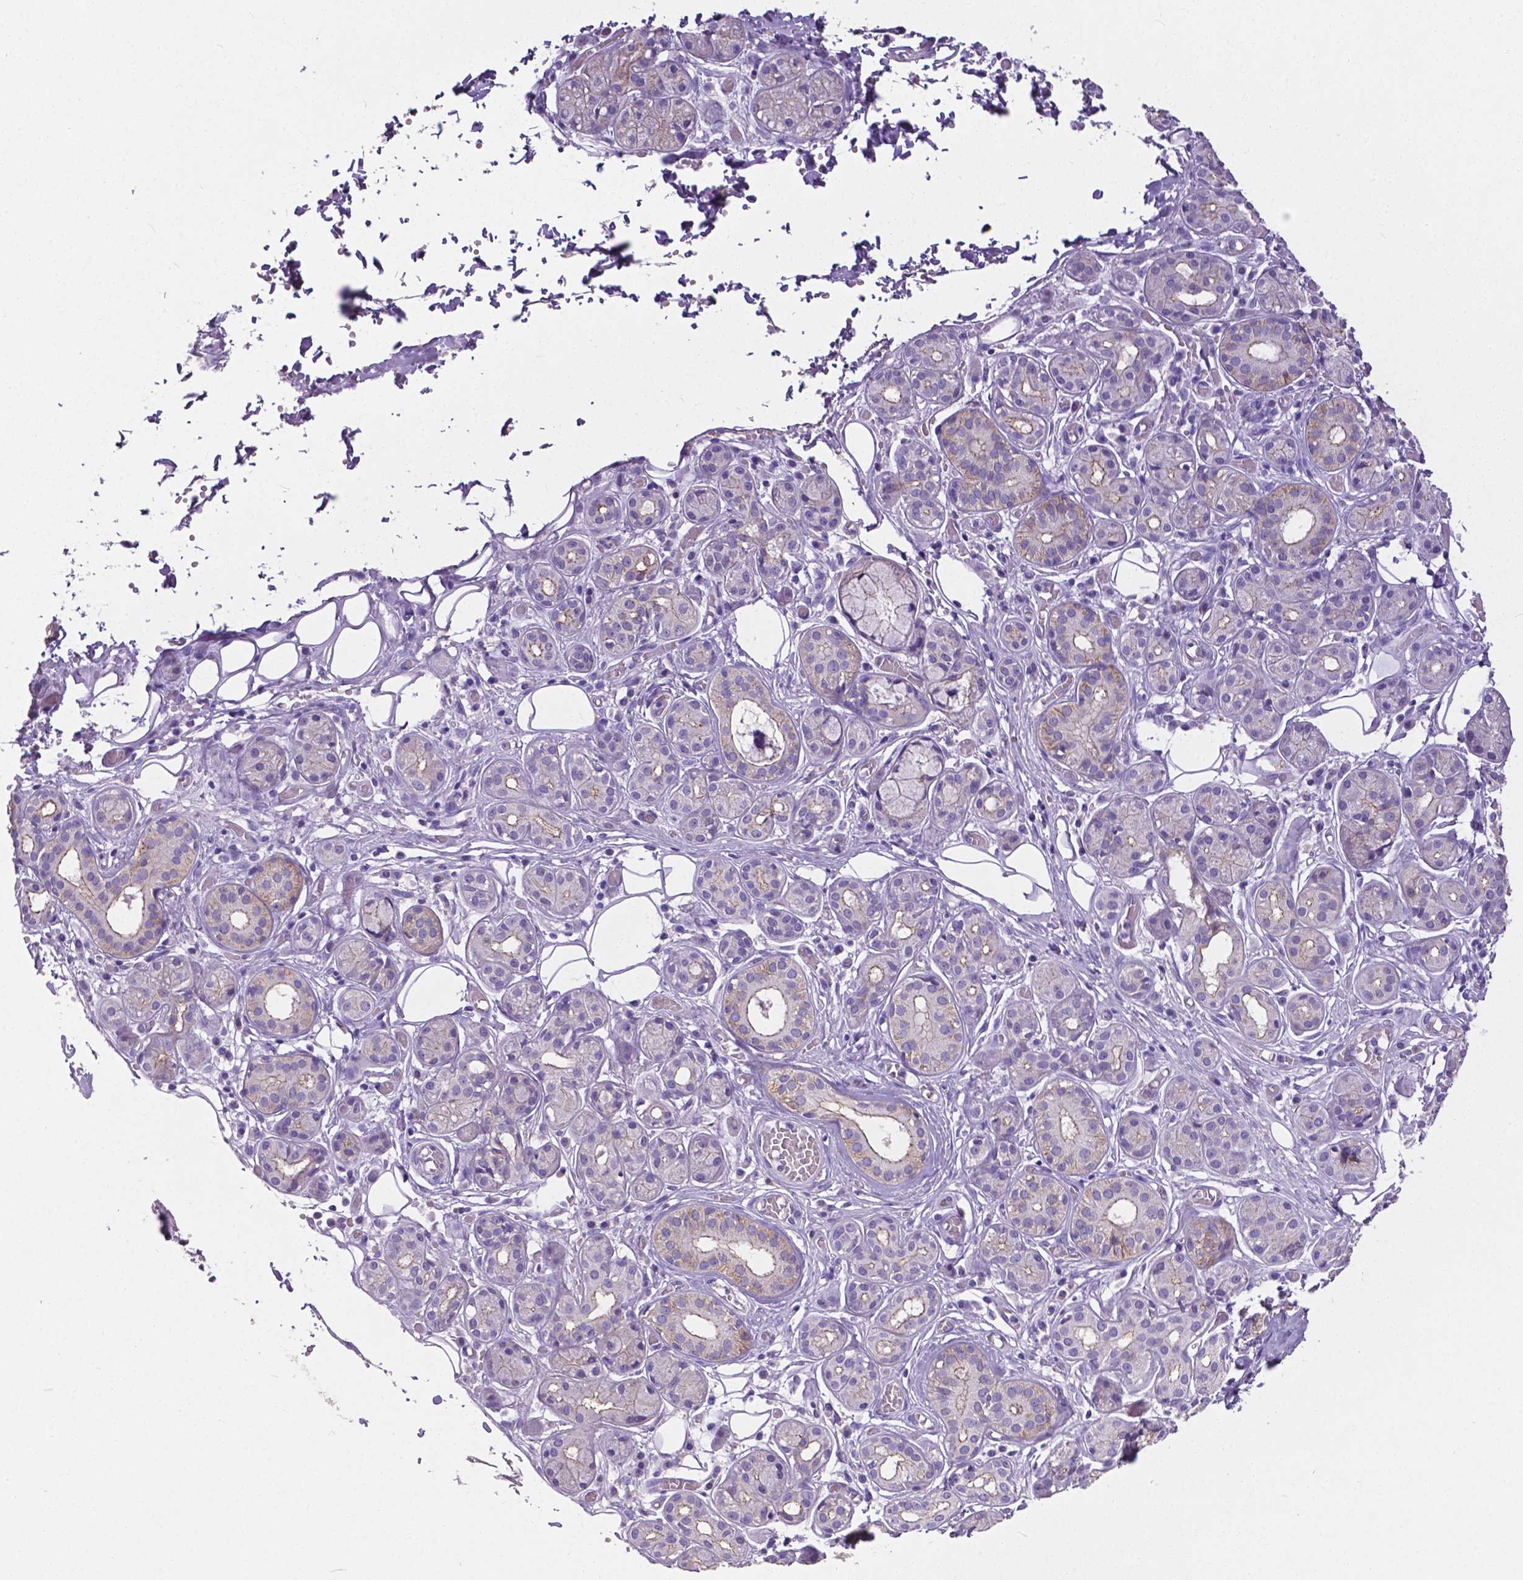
{"staining": {"intensity": "weak", "quantity": "<25%", "location": "cytoplasmic/membranous"}, "tissue": "salivary gland", "cell_type": "Glandular cells", "image_type": "normal", "snomed": [{"axis": "morphology", "description": "Normal tissue, NOS"}, {"axis": "topography", "description": "Salivary gland"}, {"axis": "topography", "description": "Peripheral nerve tissue"}], "caption": "An immunohistochemistry (IHC) image of unremarkable salivary gland is shown. There is no staining in glandular cells of salivary gland. (DAB (3,3'-diaminobenzidine) IHC, high magnification).", "gene": "OCLN", "patient": {"sex": "male", "age": 71}}